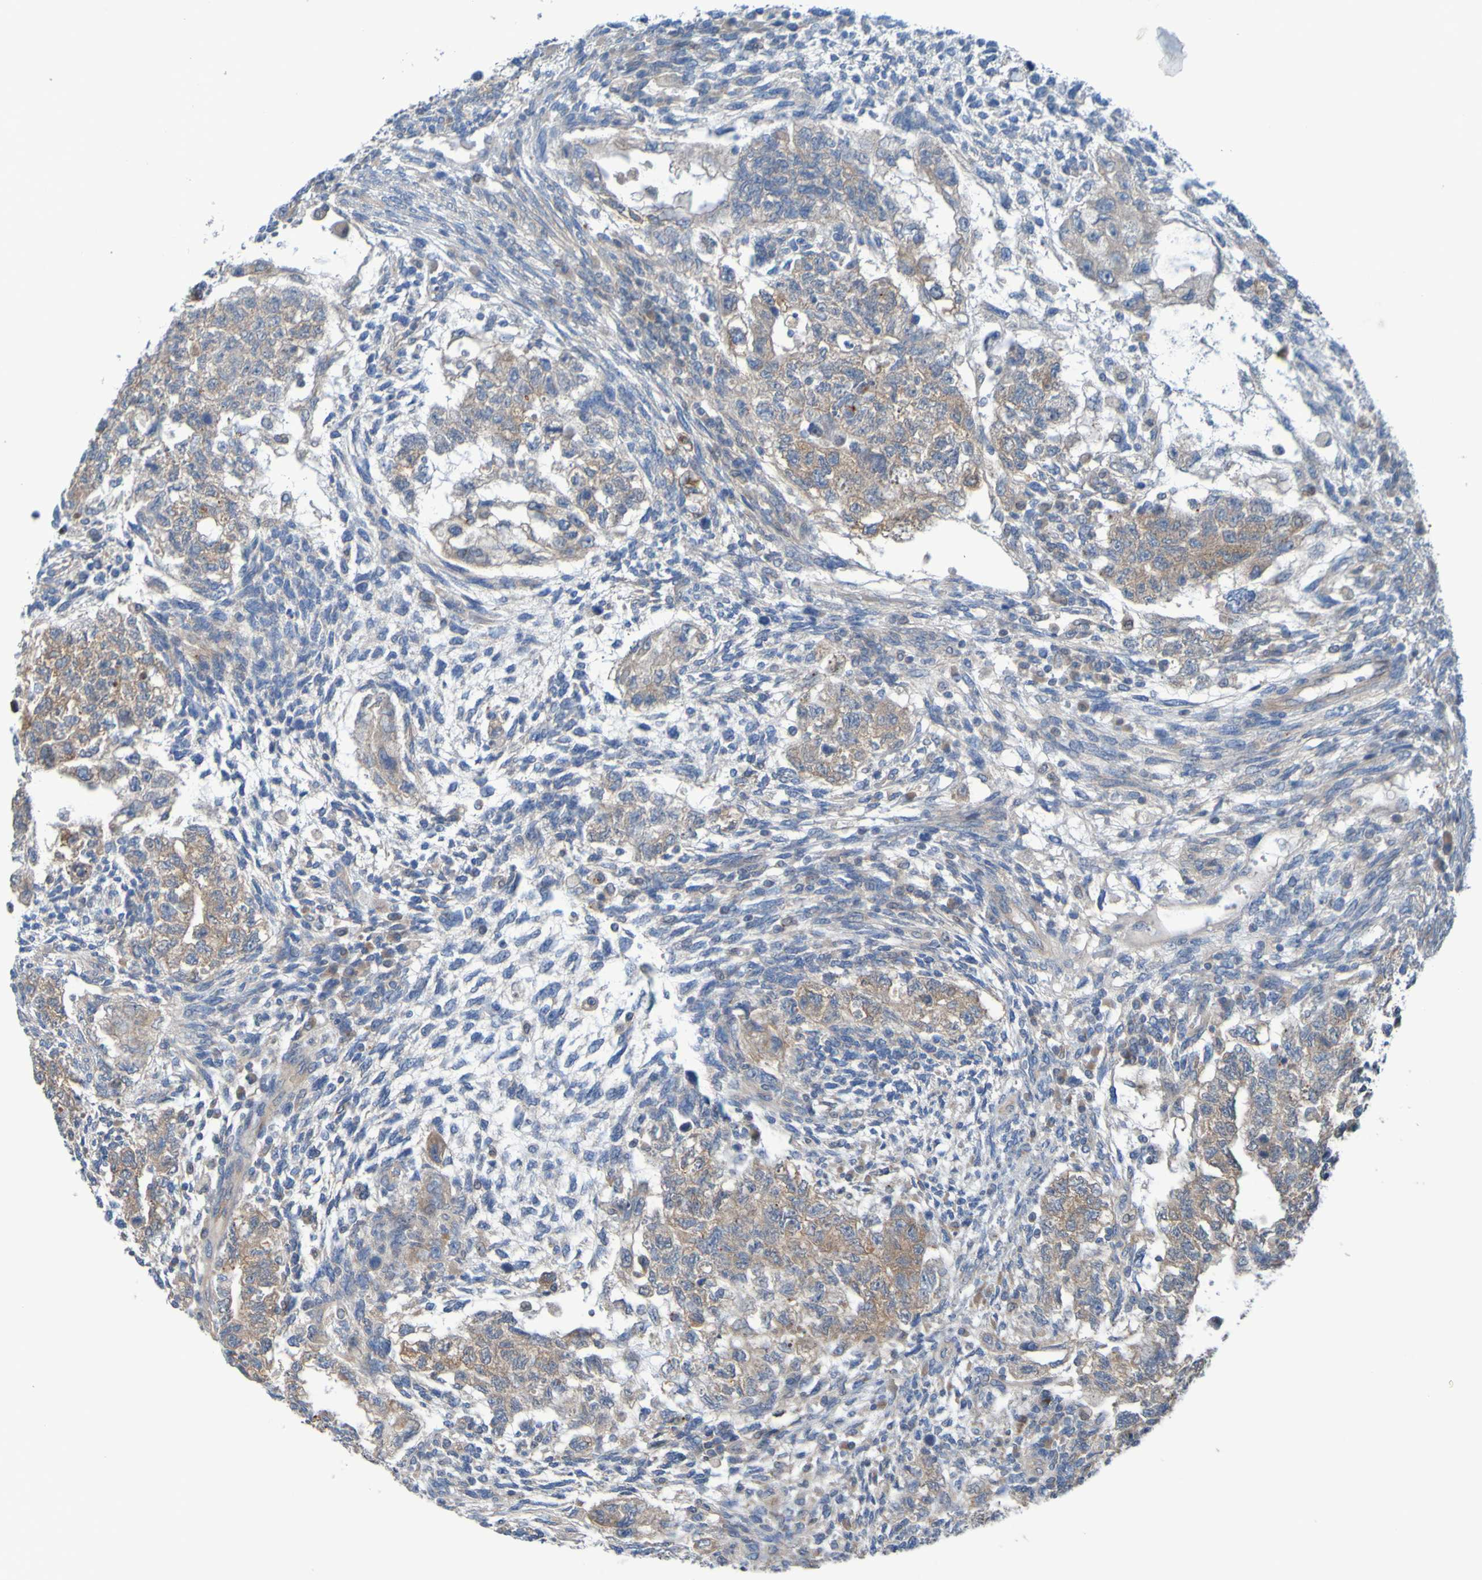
{"staining": {"intensity": "weak", "quantity": ">75%", "location": "cytoplasmic/membranous"}, "tissue": "testis cancer", "cell_type": "Tumor cells", "image_type": "cancer", "snomed": [{"axis": "morphology", "description": "Normal tissue, NOS"}, {"axis": "morphology", "description": "Carcinoma, Embryonal, NOS"}, {"axis": "topography", "description": "Testis"}], "caption": "Immunohistochemical staining of testis embryonal carcinoma displays weak cytoplasmic/membranous protein positivity in approximately >75% of tumor cells.", "gene": "NPRL3", "patient": {"sex": "male", "age": 36}}